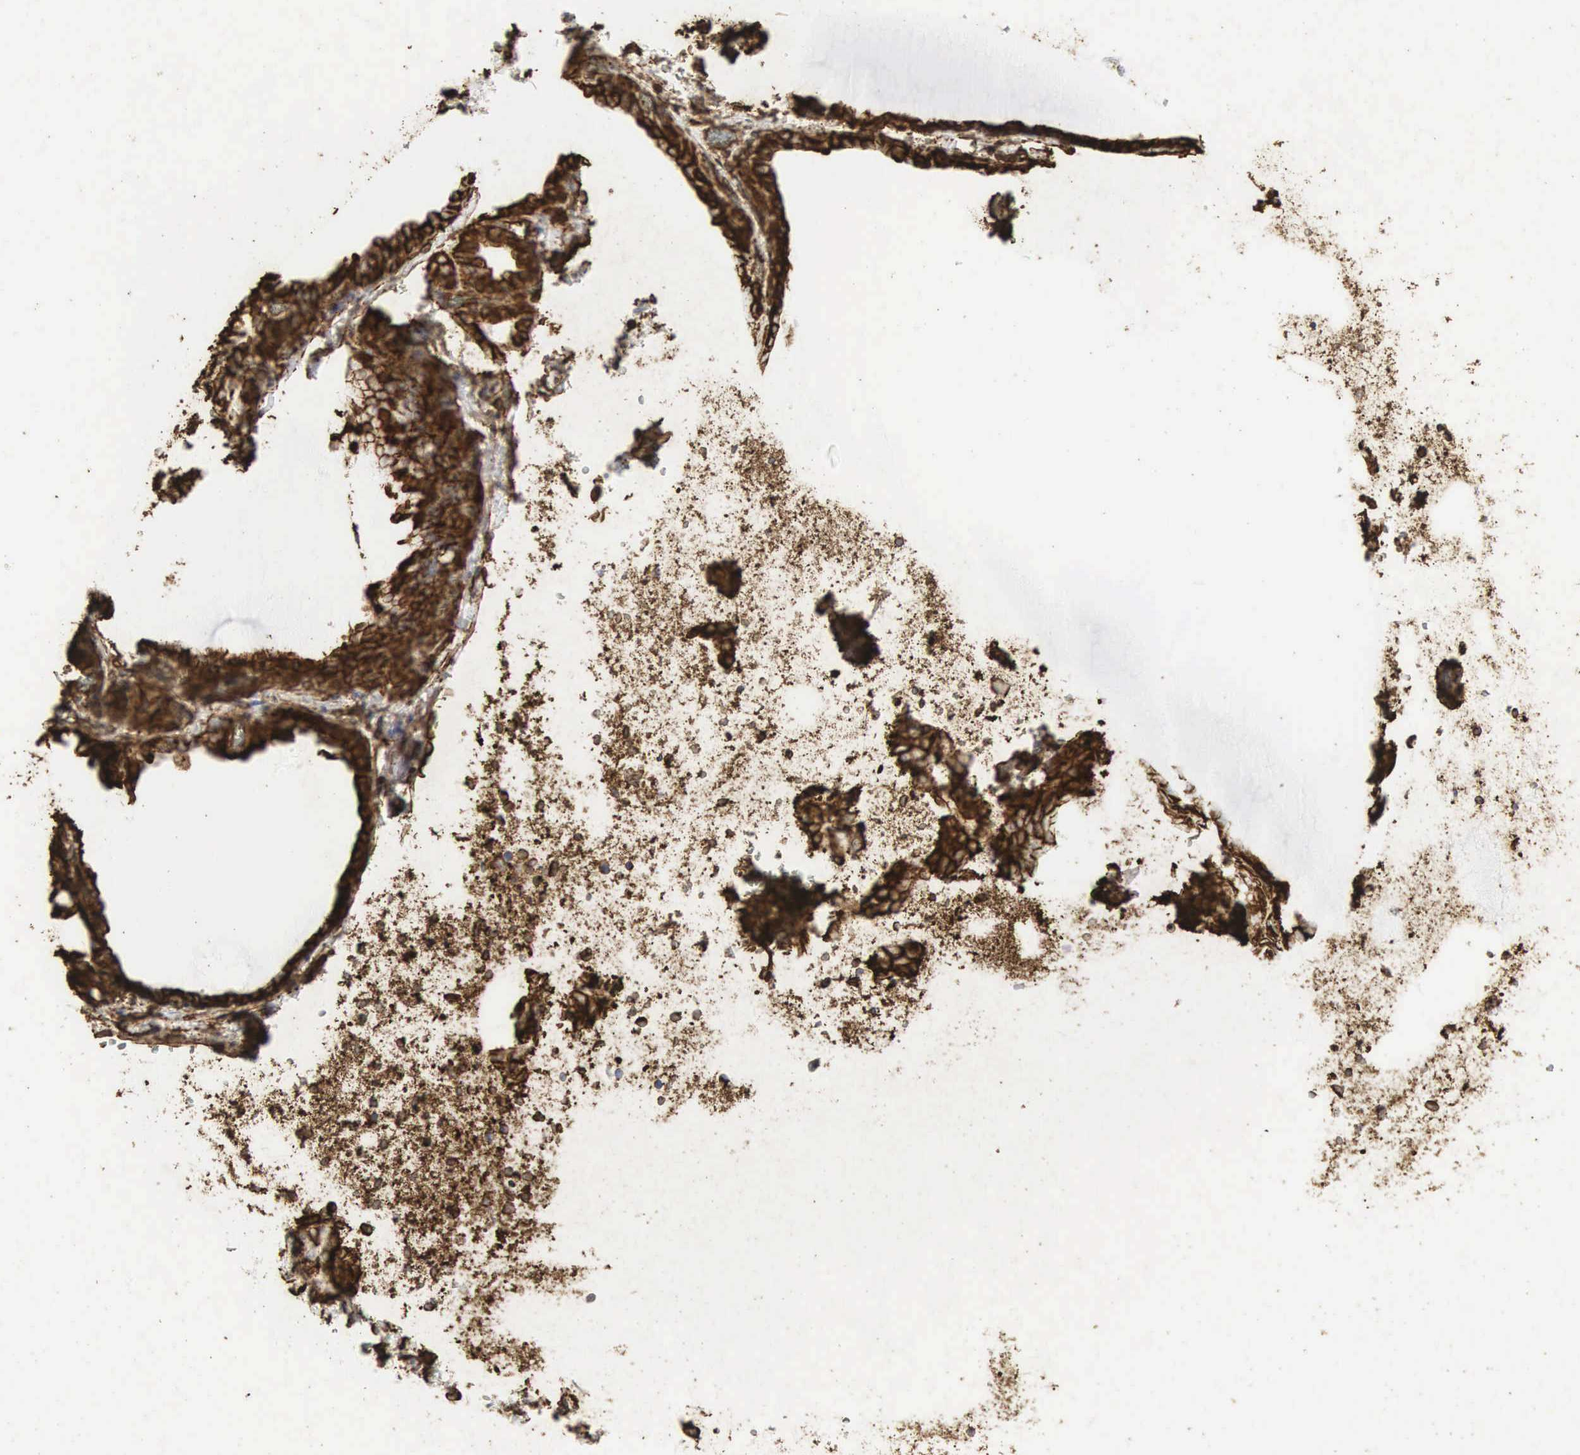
{"staining": {"intensity": "strong", "quantity": ">75%", "location": "cytoplasmic/membranous"}, "tissue": "thyroid gland", "cell_type": "Glandular cells", "image_type": "normal", "snomed": [{"axis": "morphology", "description": "Normal tissue, NOS"}, {"axis": "topography", "description": "Thyroid gland"}], "caption": "A photomicrograph of human thyroid gland stained for a protein shows strong cytoplasmic/membranous brown staining in glandular cells. The protein is stained brown, and the nuclei are stained in blue (DAB IHC with brightfield microscopy, high magnification).", "gene": "VIM", "patient": {"sex": "female", "age": 55}}